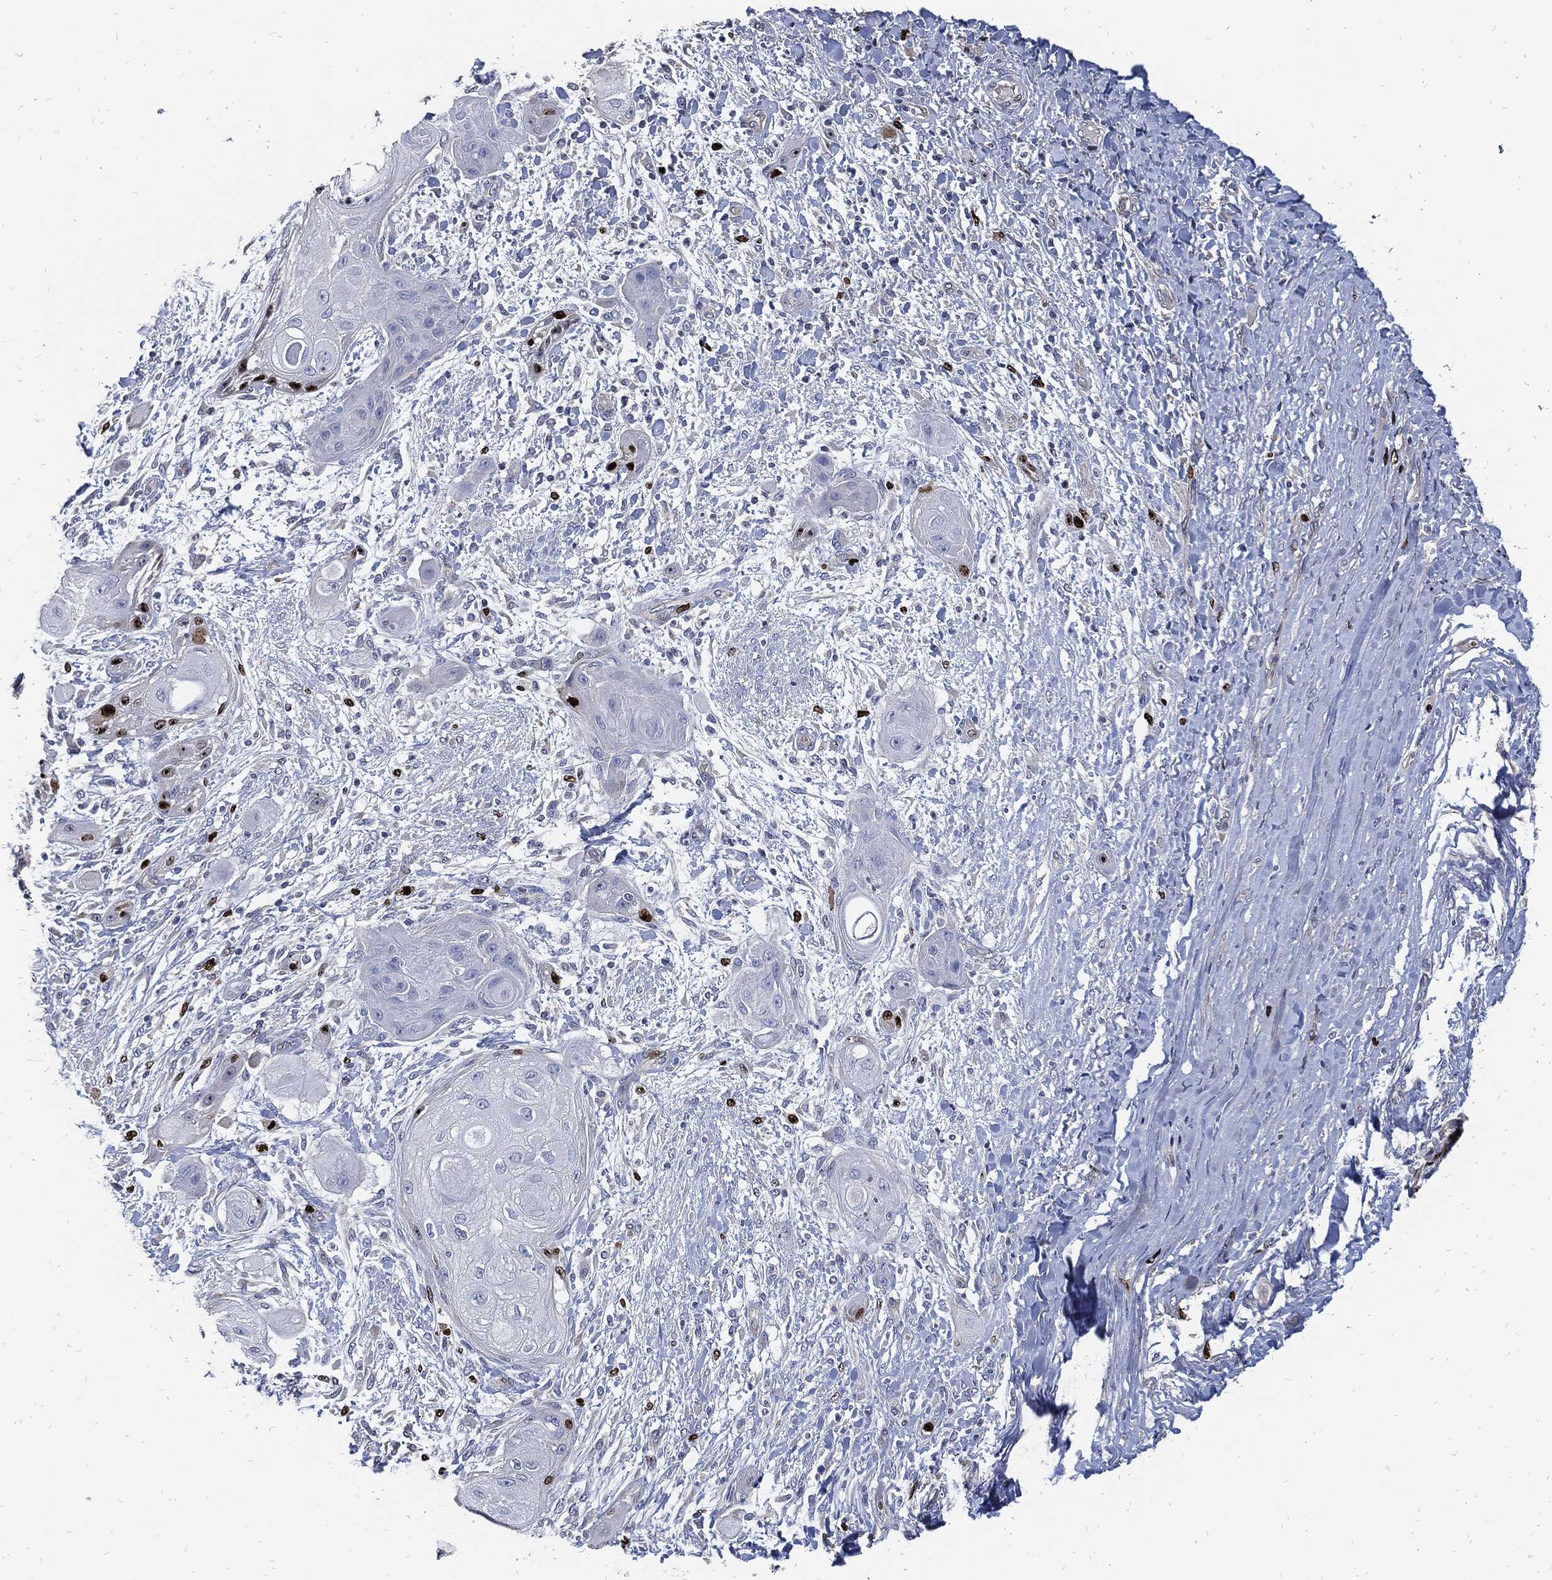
{"staining": {"intensity": "strong", "quantity": "<25%", "location": "nuclear"}, "tissue": "skin cancer", "cell_type": "Tumor cells", "image_type": "cancer", "snomed": [{"axis": "morphology", "description": "Squamous cell carcinoma, NOS"}, {"axis": "topography", "description": "Skin"}], "caption": "Immunohistochemistry (IHC) (DAB (3,3'-diaminobenzidine)) staining of skin cancer (squamous cell carcinoma) exhibits strong nuclear protein expression in approximately <25% of tumor cells. The staining is performed using DAB (3,3'-diaminobenzidine) brown chromogen to label protein expression. The nuclei are counter-stained blue using hematoxylin.", "gene": "MKI67", "patient": {"sex": "male", "age": 62}}